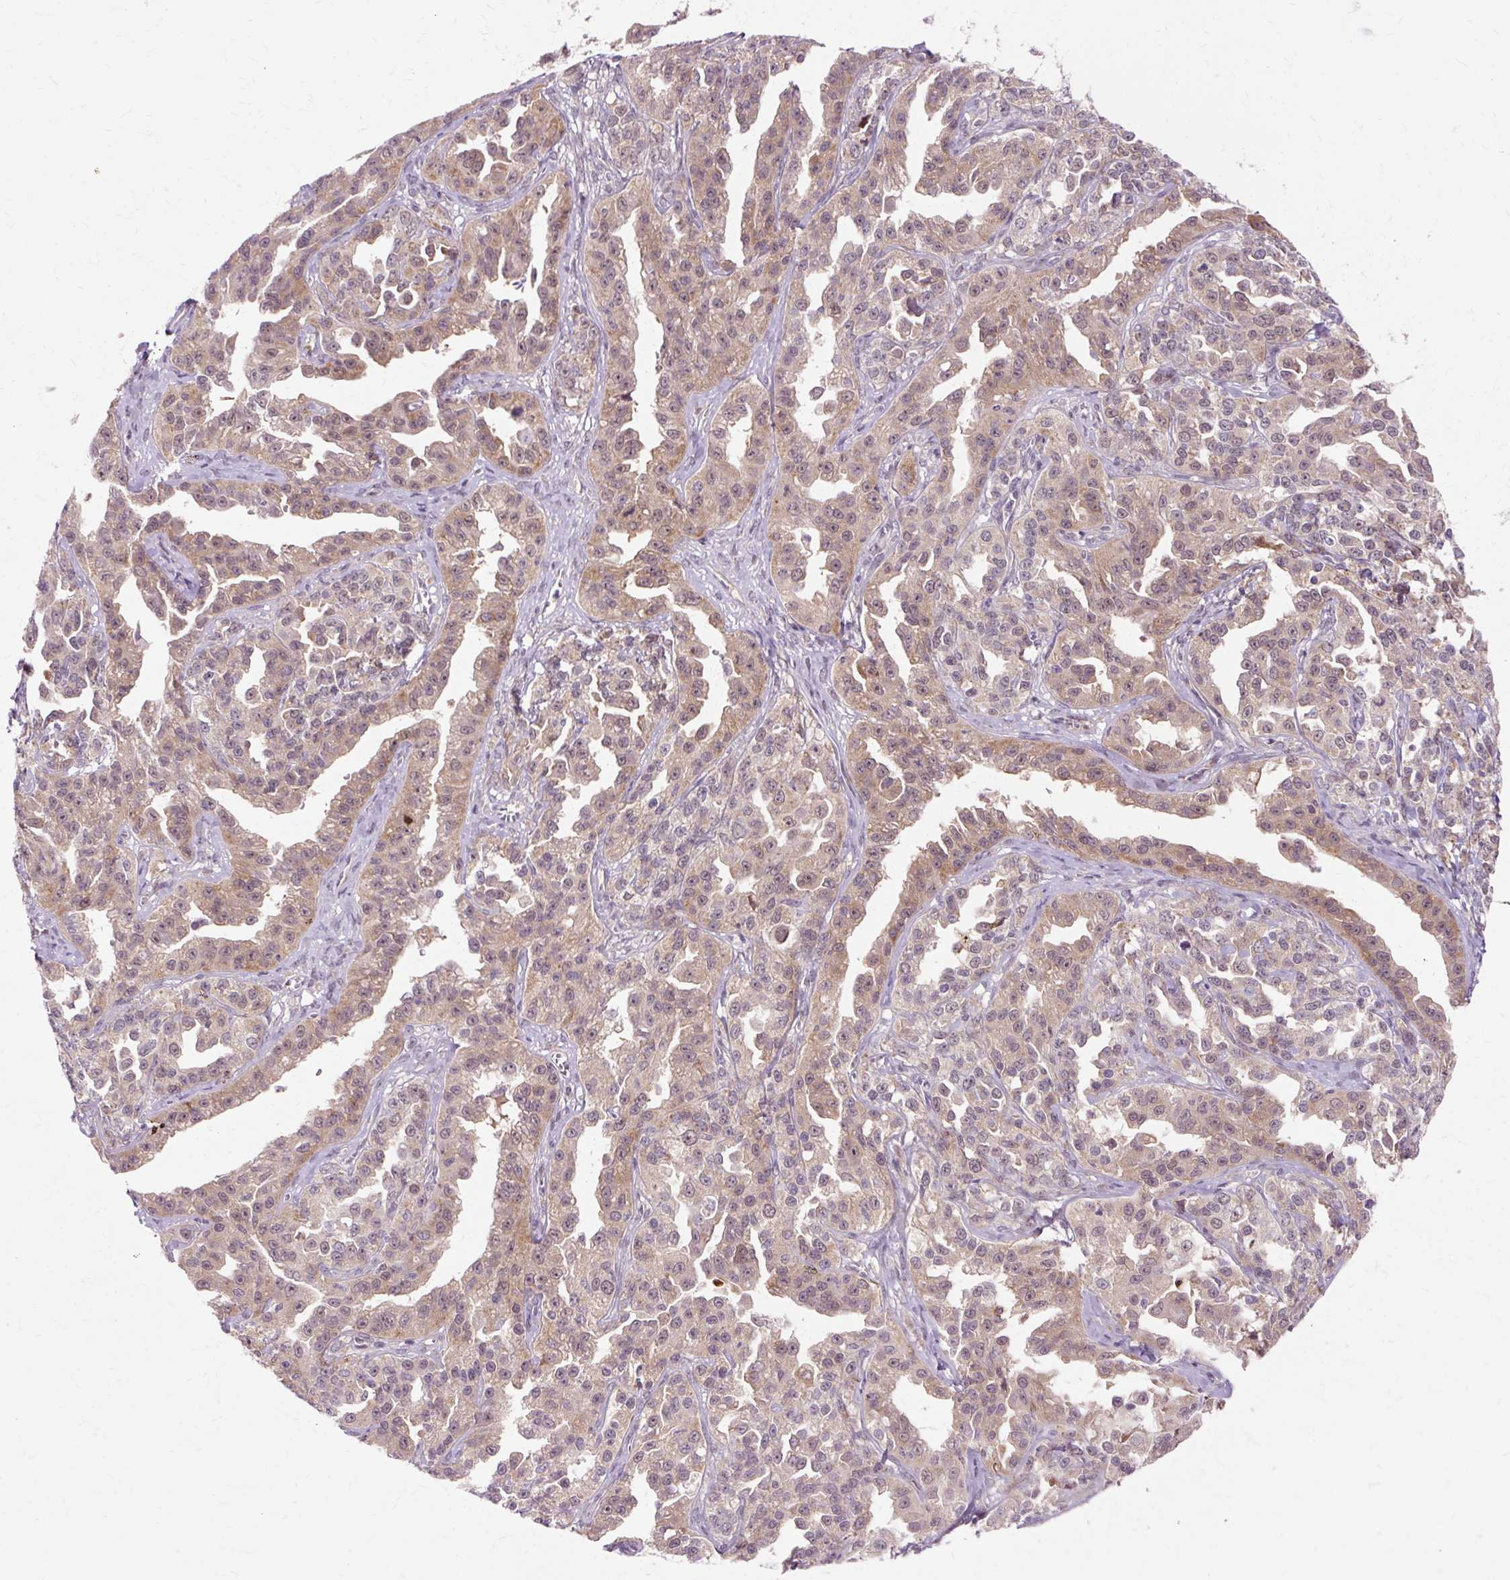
{"staining": {"intensity": "moderate", "quantity": ">75%", "location": "cytoplasmic/membranous,nuclear"}, "tissue": "ovarian cancer", "cell_type": "Tumor cells", "image_type": "cancer", "snomed": [{"axis": "morphology", "description": "Cystadenocarcinoma, serous, NOS"}, {"axis": "topography", "description": "Ovary"}], "caption": "Immunohistochemical staining of human serous cystadenocarcinoma (ovarian) demonstrates medium levels of moderate cytoplasmic/membranous and nuclear expression in approximately >75% of tumor cells. (DAB (3,3'-diaminobenzidine) IHC, brown staining for protein, blue staining for nuclei).", "gene": "GEMIN2", "patient": {"sex": "female", "age": 75}}